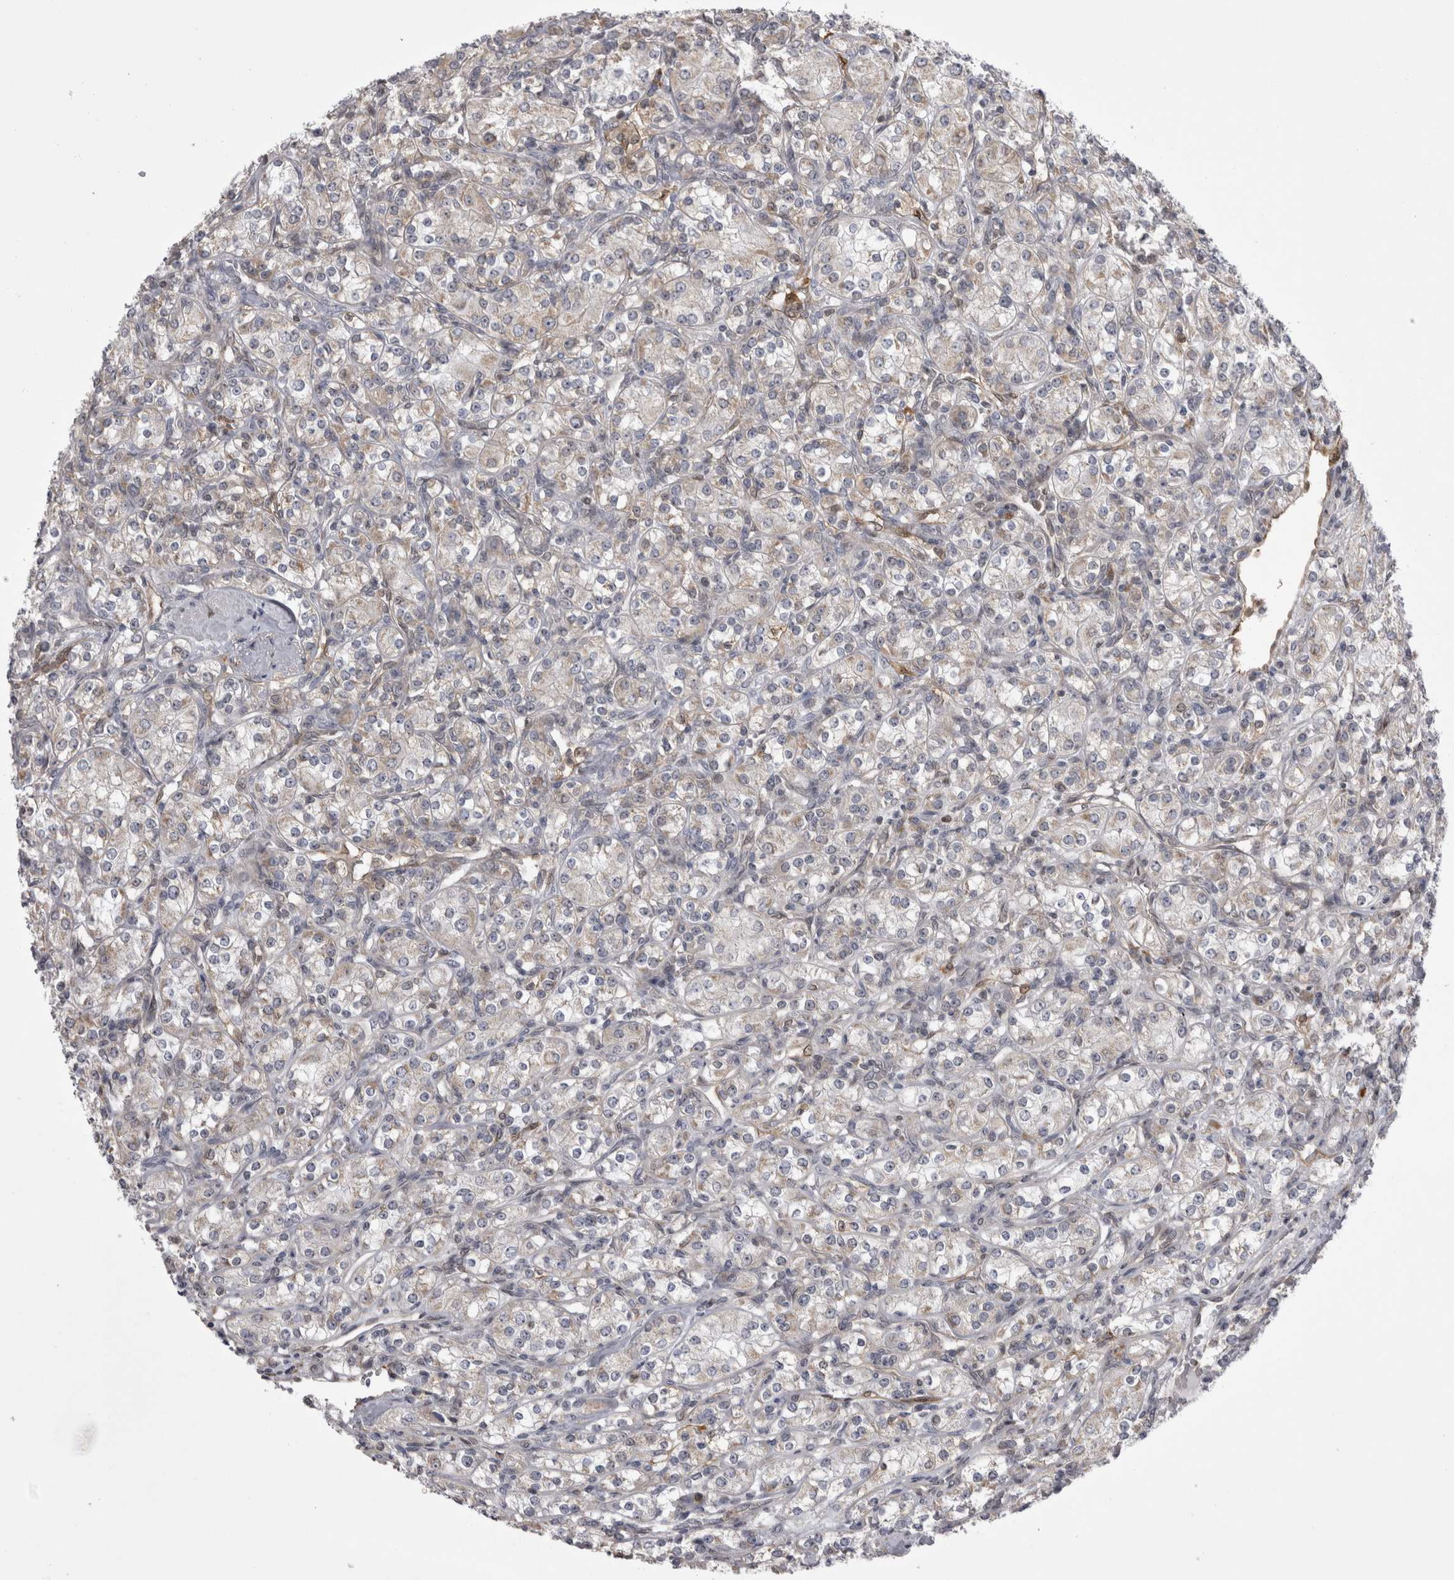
{"staining": {"intensity": "weak", "quantity": "25%-75%", "location": "cytoplasmic/membranous"}, "tissue": "renal cancer", "cell_type": "Tumor cells", "image_type": "cancer", "snomed": [{"axis": "morphology", "description": "Adenocarcinoma, NOS"}, {"axis": "topography", "description": "Kidney"}], "caption": "Immunohistochemistry photomicrograph of human renal adenocarcinoma stained for a protein (brown), which reveals low levels of weak cytoplasmic/membranous positivity in approximately 25%-75% of tumor cells.", "gene": "CHIC2", "patient": {"sex": "male", "age": 77}}